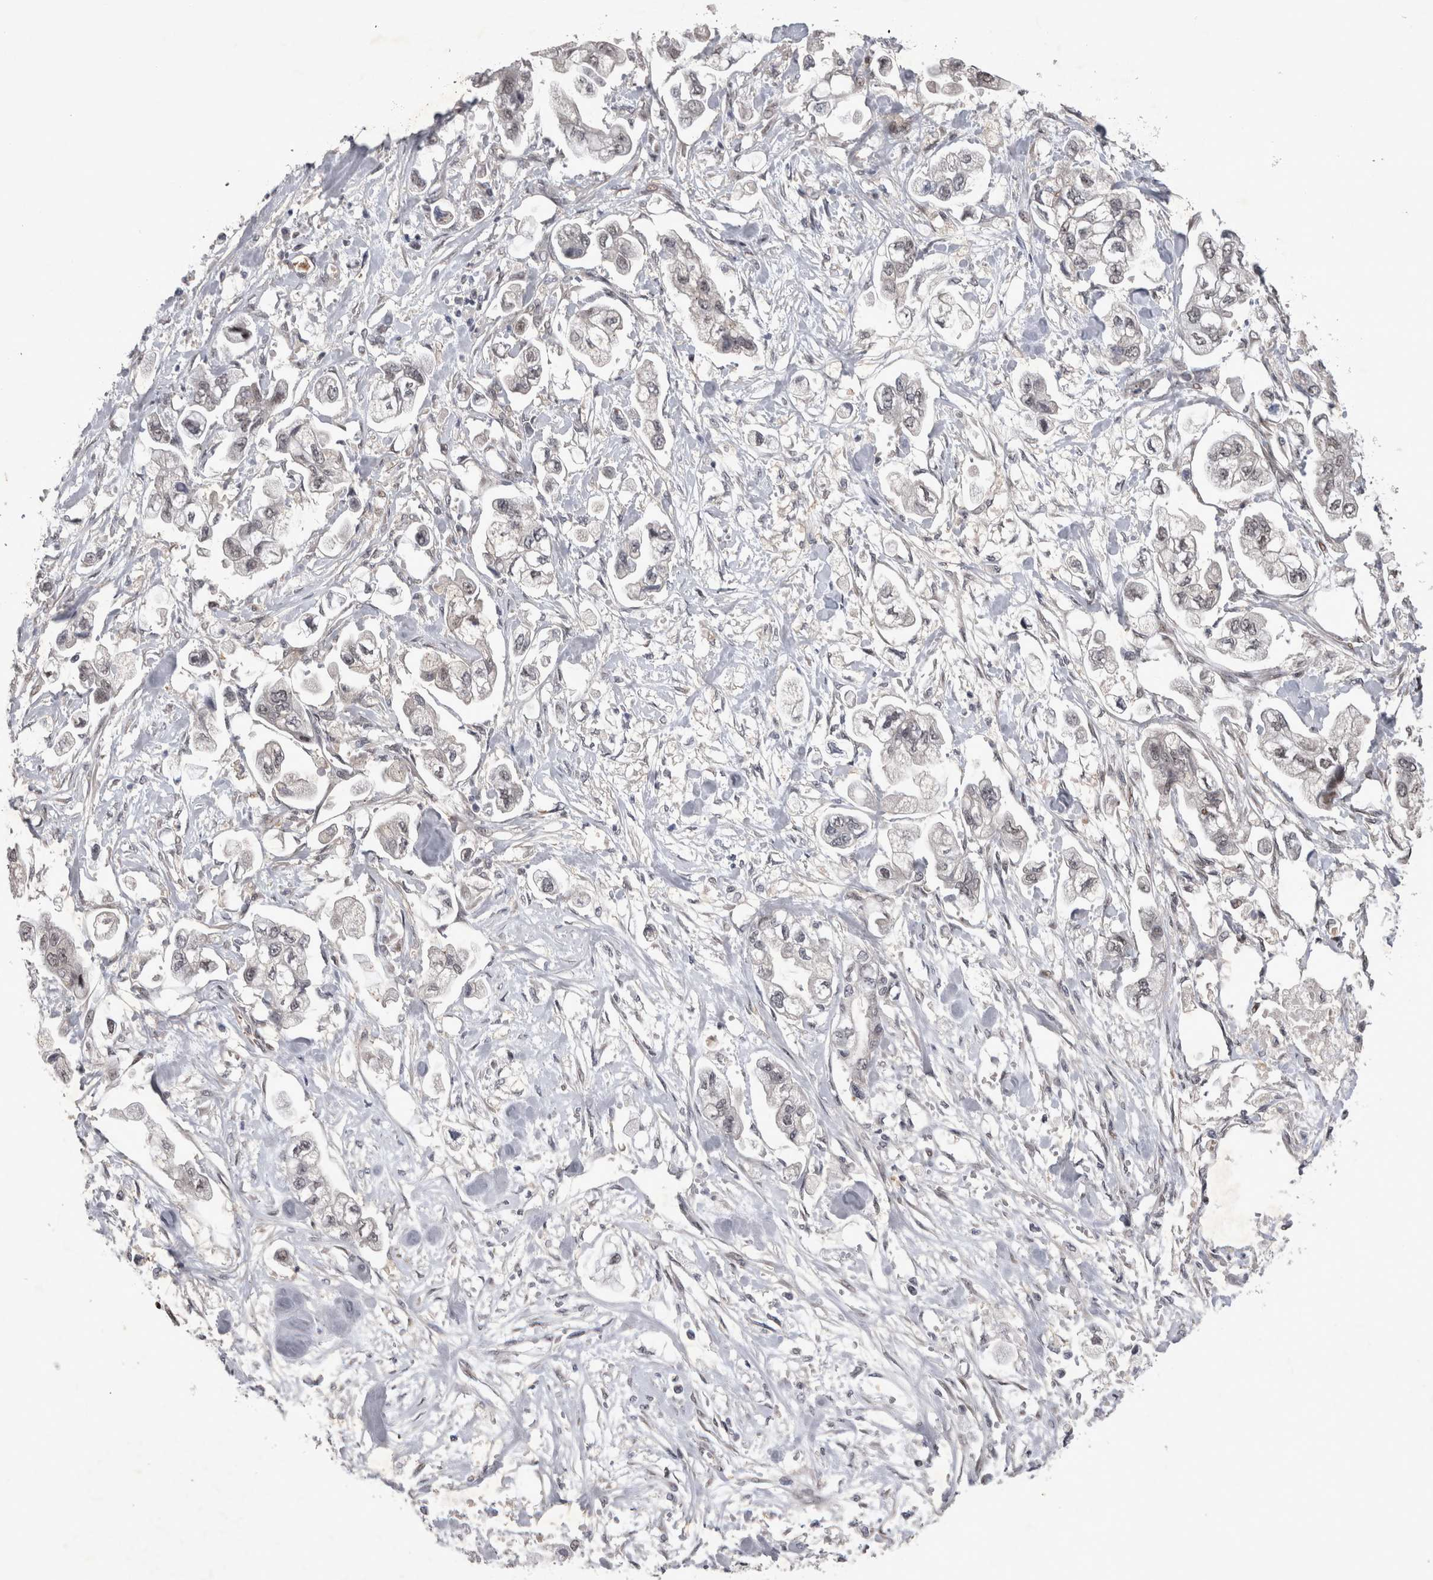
{"staining": {"intensity": "negative", "quantity": "none", "location": "none"}, "tissue": "stomach cancer", "cell_type": "Tumor cells", "image_type": "cancer", "snomed": [{"axis": "morphology", "description": "Normal tissue, NOS"}, {"axis": "morphology", "description": "Adenocarcinoma, NOS"}, {"axis": "topography", "description": "Stomach"}], "caption": "The immunohistochemistry (IHC) image has no significant staining in tumor cells of stomach cancer tissue. (DAB (3,3'-diaminobenzidine) IHC visualized using brightfield microscopy, high magnification).", "gene": "IFI44", "patient": {"sex": "male", "age": 62}}